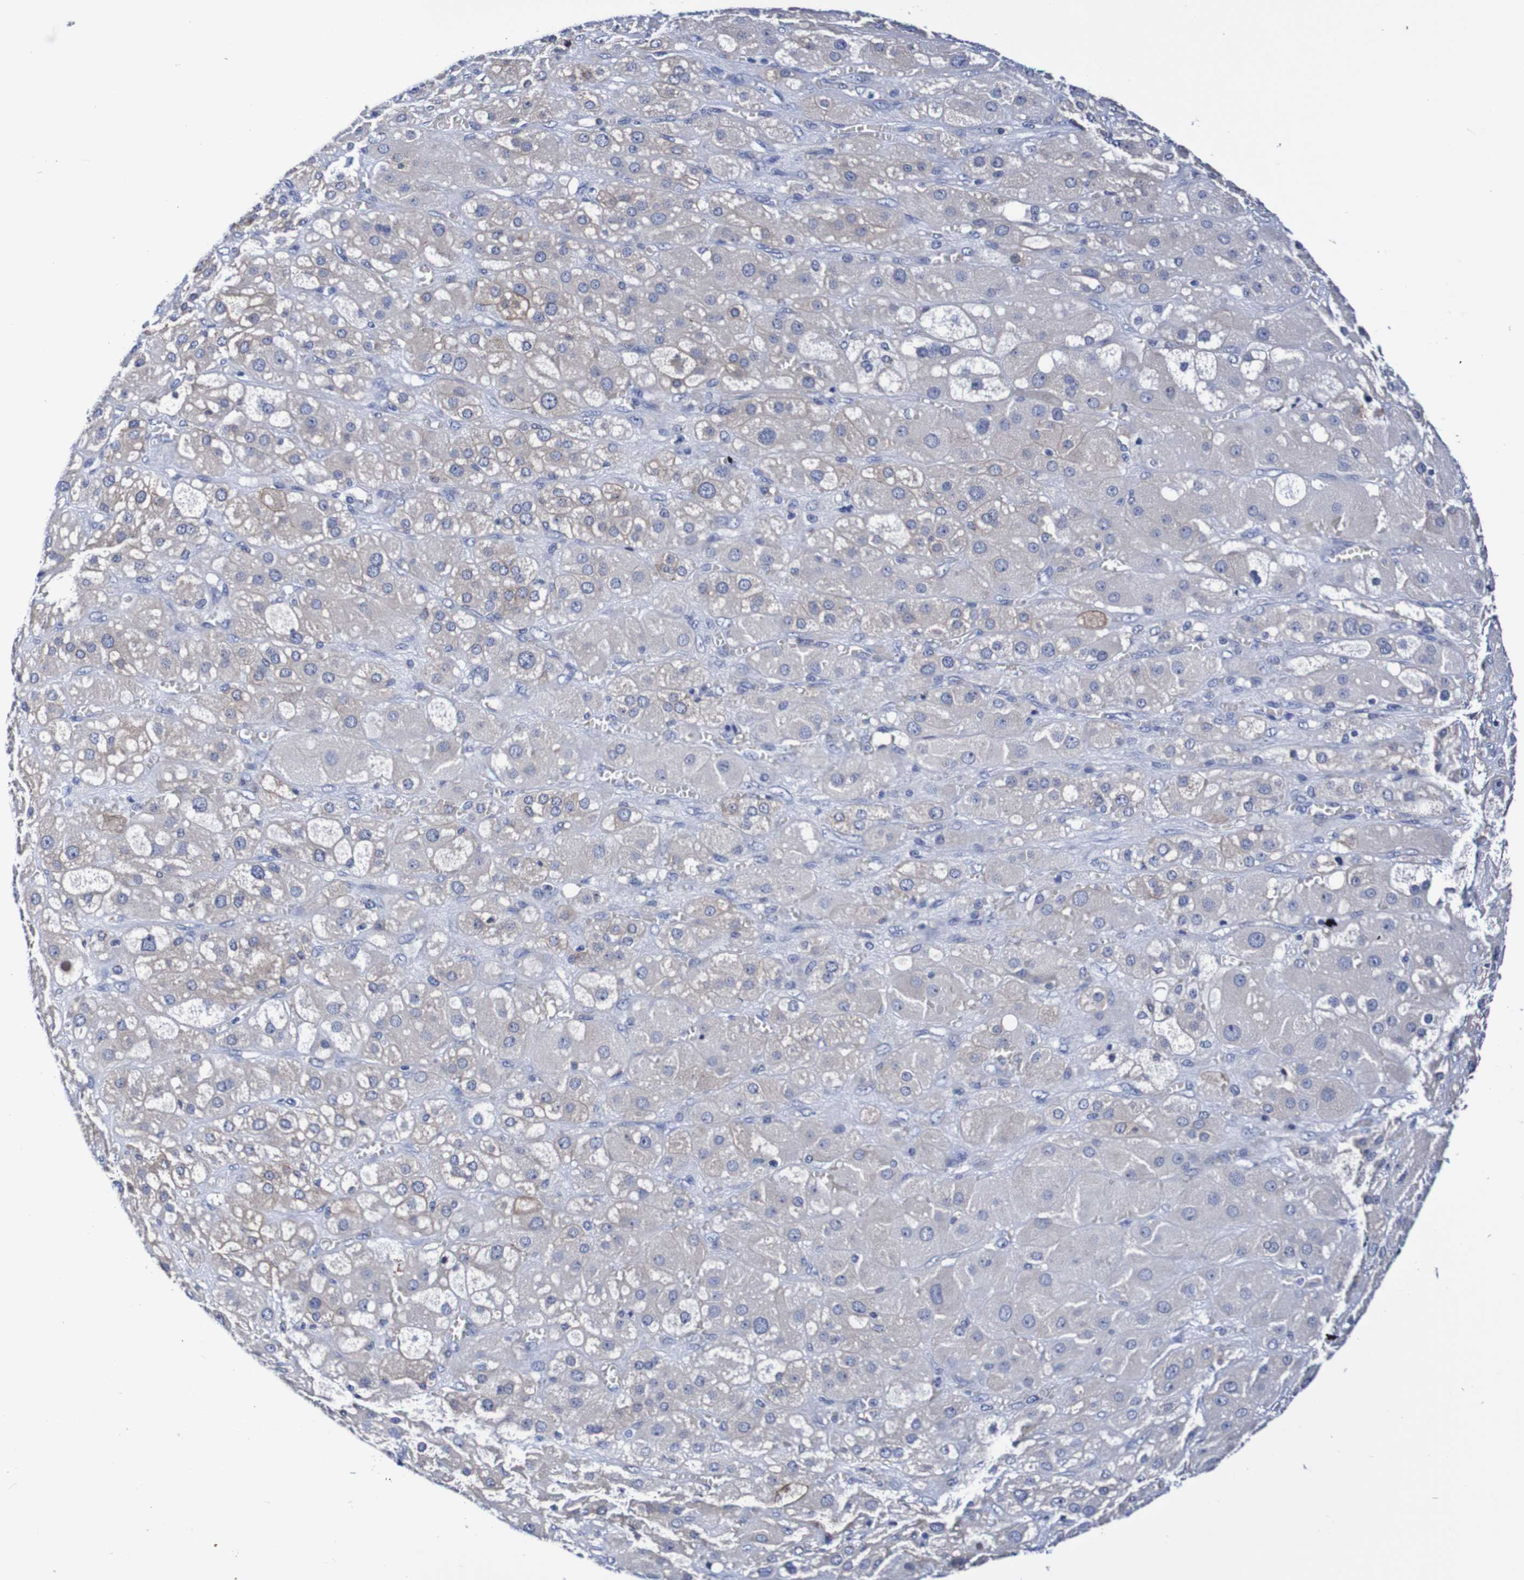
{"staining": {"intensity": "negative", "quantity": "none", "location": "none"}, "tissue": "adrenal gland", "cell_type": "Glandular cells", "image_type": "normal", "snomed": [{"axis": "morphology", "description": "Normal tissue, NOS"}, {"axis": "topography", "description": "Adrenal gland"}], "caption": "Photomicrograph shows no significant protein expression in glandular cells of normal adrenal gland. The staining is performed using DAB (3,3'-diaminobenzidine) brown chromogen with nuclei counter-stained in using hematoxylin.", "gene": "SEZ6", "patient": {"sex": "female", "age": 47}}